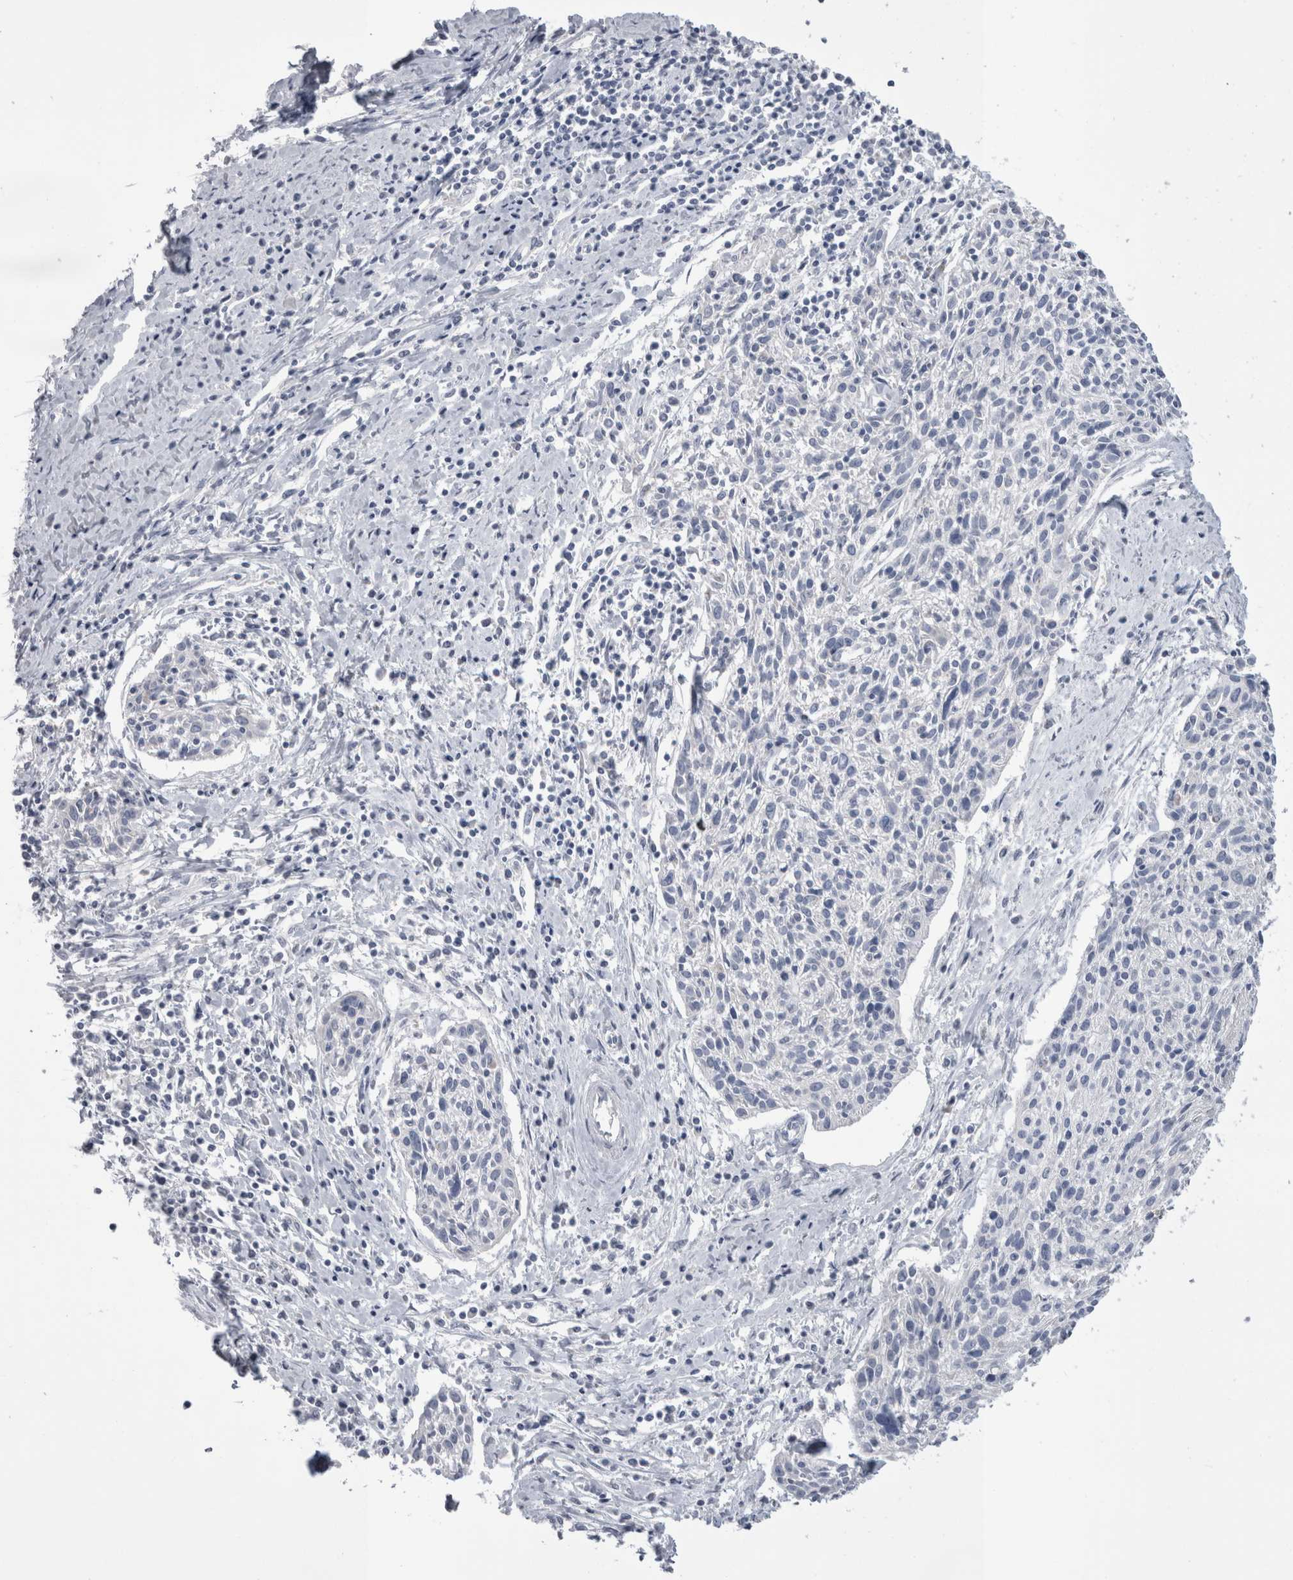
{"staining": {"intensity": "negative", "quantity": "none", "location": "none"}, "tissue": "cervical cancer", "cell_type": "Tumor cells", "image_type": "cancer", "snomed": [{"axis": "morphology", "description": "Squamous cell carcinoma, NOS"}, {"axis": "topography", "description": "Cervix"}], "caption": "Image shows no protein staining in tumor cells of cervical squamous cell carcinoma tissue.", "gene": "DHRS4", "patient": {"sex": "female", "age": 51}}